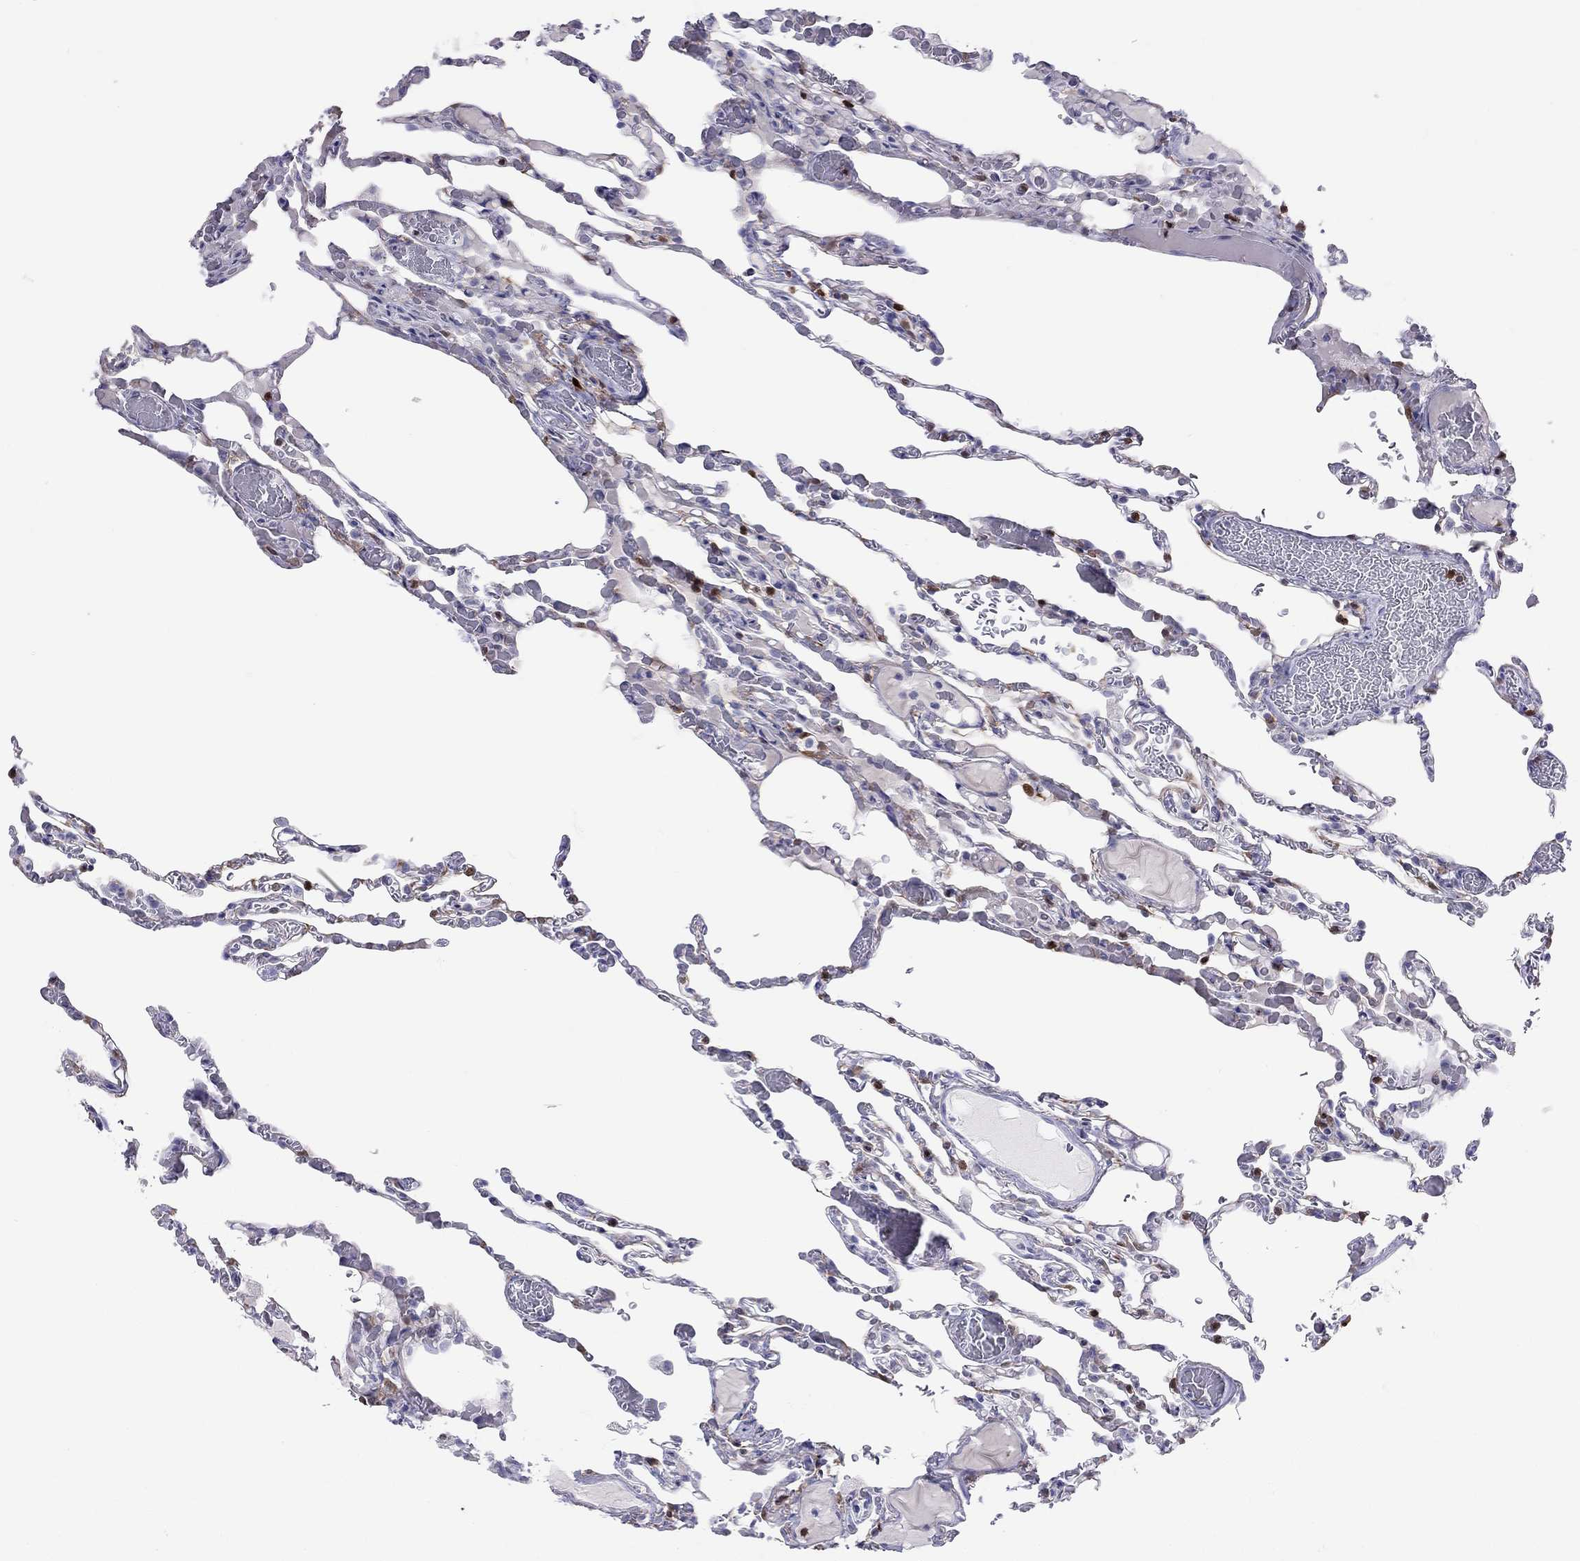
{"staining": {"intensity": "negative", "quantity": "none", "location": "none"}, "tissue": "lung", "cell_type": "Alveolar cells", "image_type": "normal", "snomed": [{"axis": "morphology", "description": "Normal tissue, NOS"}, {"axis": "topography", "description": "Lung"}], "caption": "Lung stained for a protein using immunohistochemistry shows no expression alveolar cells.", "gene": "SH2D2A", "patient": {"sex": "female", "age": 43}}